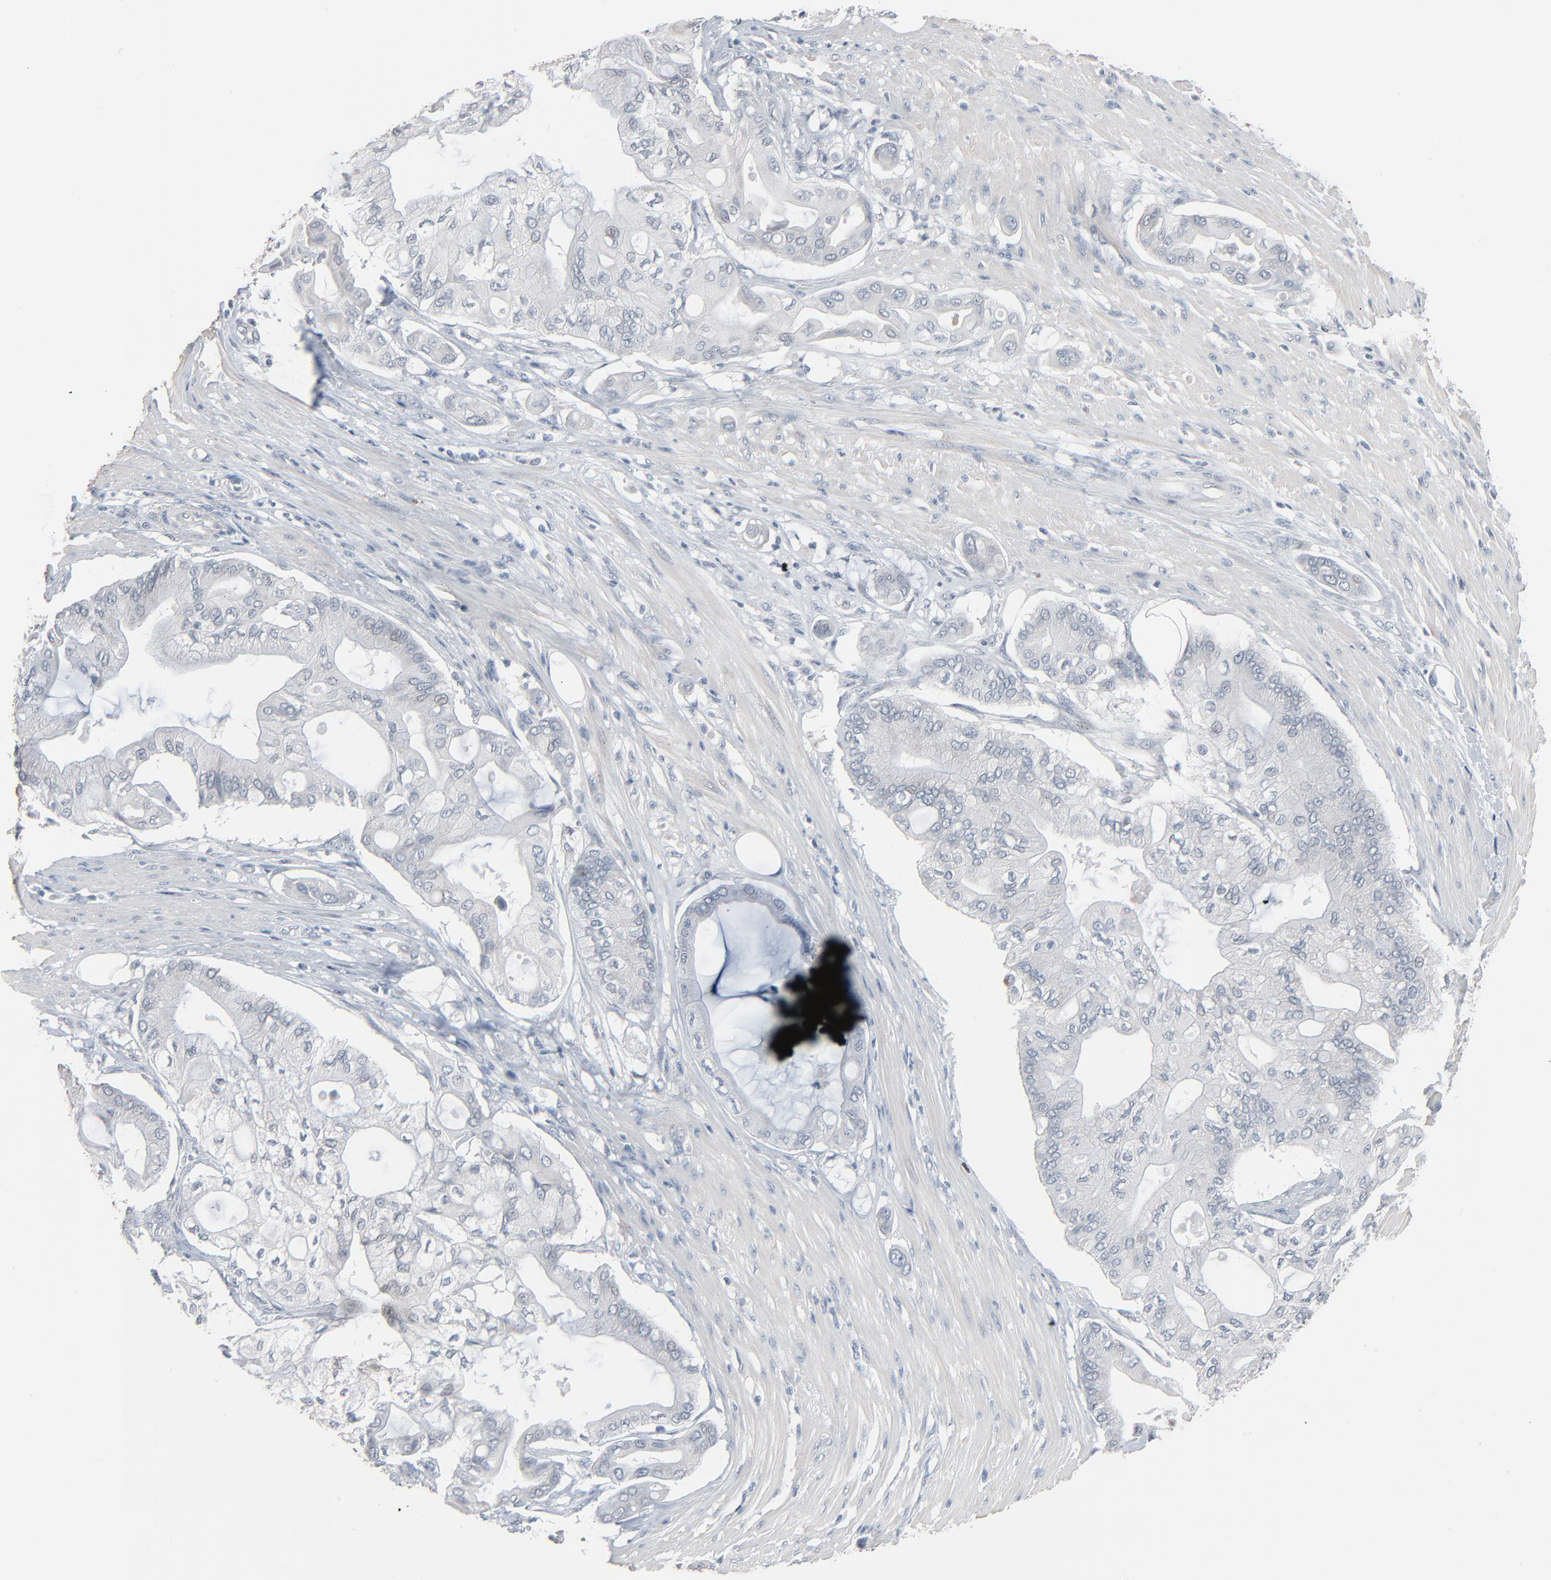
{"staining": {"intensity": "negative", "quantity": "none", "location": "none"}, "tissue": "pancreatic cancer", "cell_type": "Tumor cells", "image_type": "cancer", "snomed": [{"axis": "morphology", "description": "Adenocarcinoma, NOS"}, {"axis": "morphology", "description": "Adenocarcinoma, metastatic, NOS"}, {"axis": "topography", "description": "Lymph node"}, {"axis": "topography", "description": "Pancreas"}, {"axis": "topography", "description": "Duodenum"}], "caption": "Protein analysis of pancreatic metastatic adenocarcinoma exhibits no significant staining in tumor cells.", "gene": "SAGE1", "patient": {"sex": "female", "age": 64}}